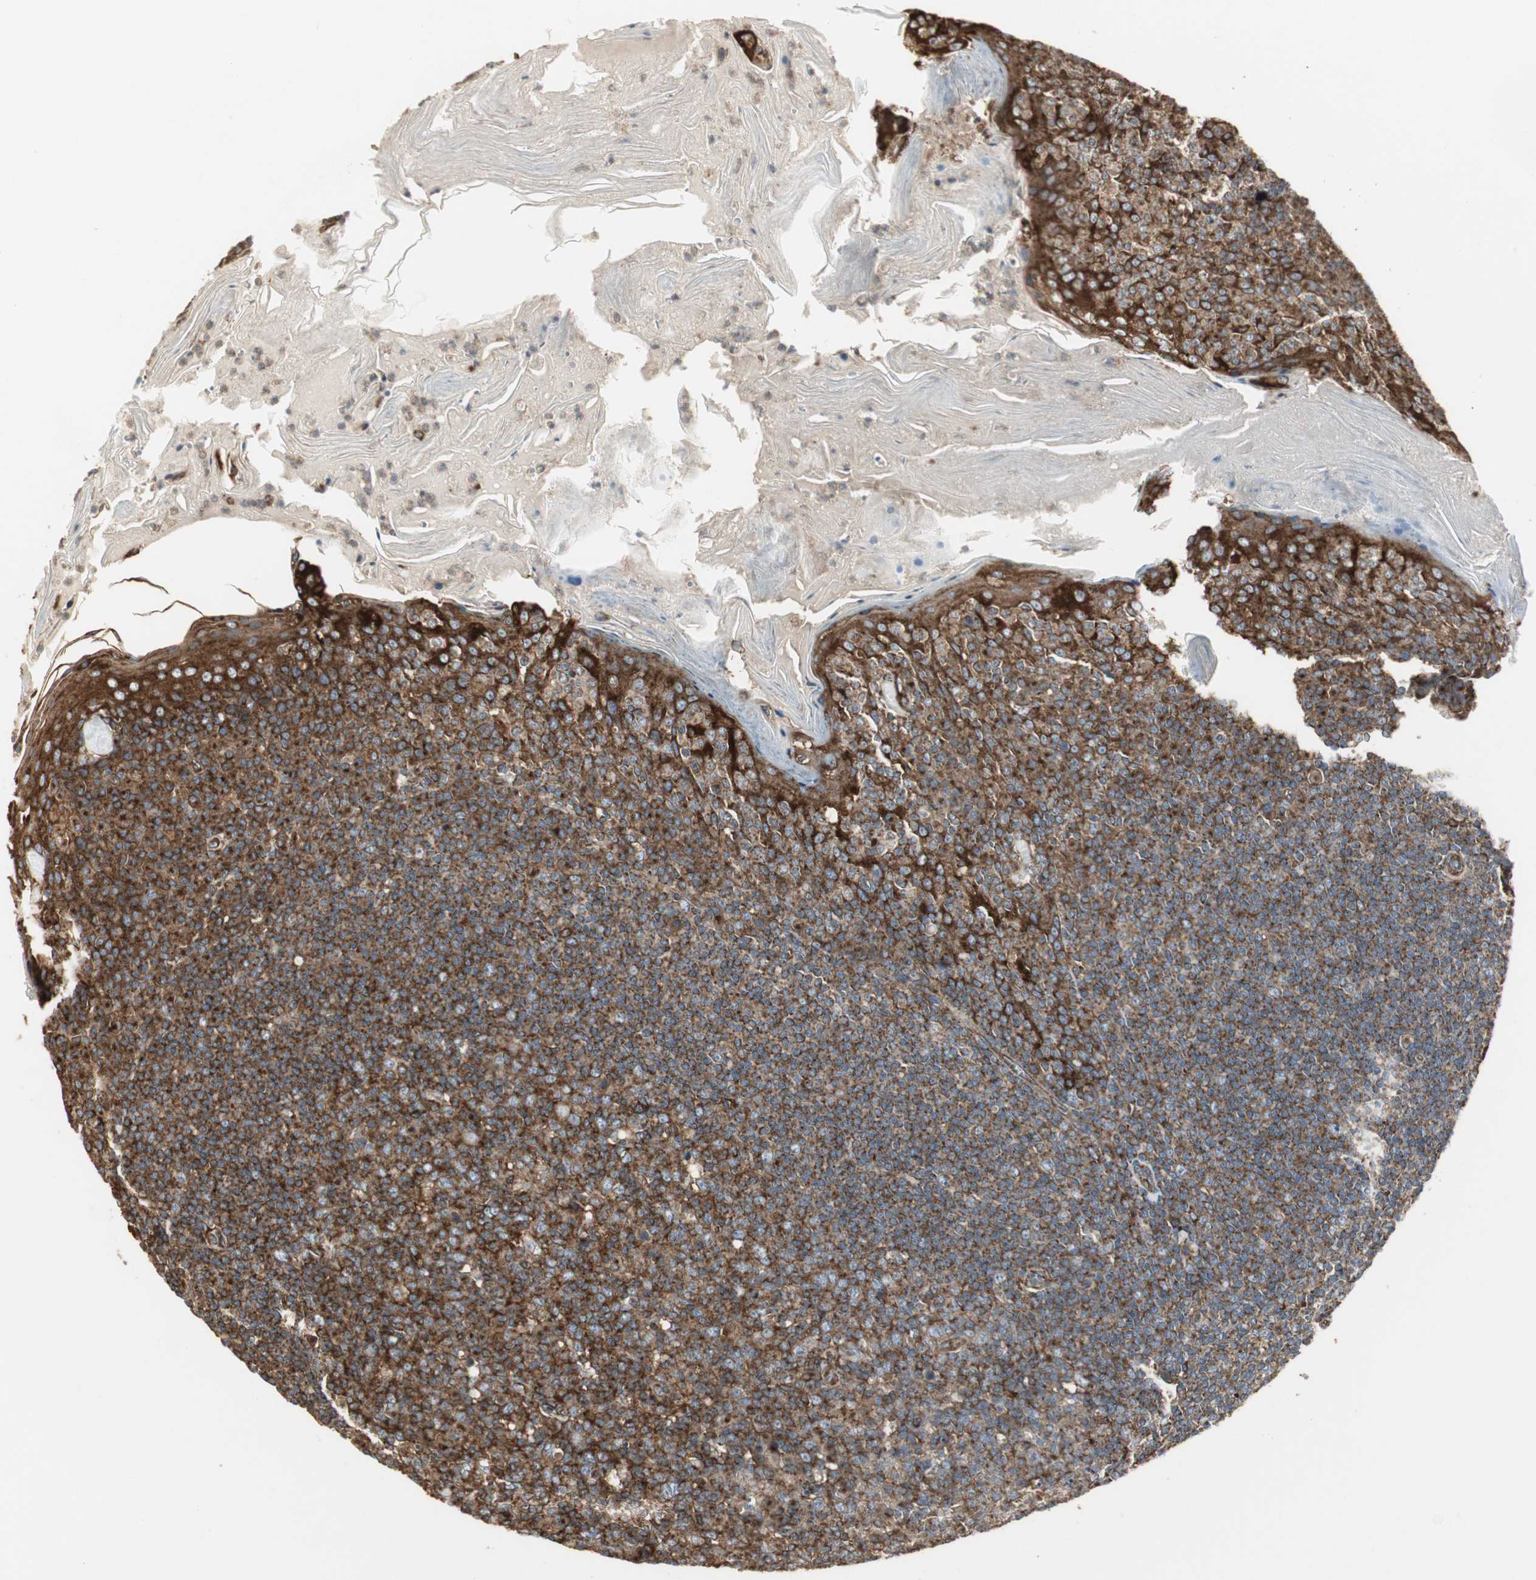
{"staining": {"intensity": "strong", "quantity": ">75%", "location": "cytoplasmic/membranous"}, "tissue": "tonsil", "cell_type": "Germinal center cells", "image_type": "normal", "snomed": [{"axis": "morphology", "description": "Normal tissue, NOS"}, {"axis": "topography", "description": "Tonsil"}], "caption": "Brown immunohistochemical staining in normal tonsil demonstrates strong cytoplasmic/membranous expression in about >75% of germinal center cells. Nuclei are stained in blue.", "gene": "H6PD", "patient": {"sex": "male", "age": 31}}